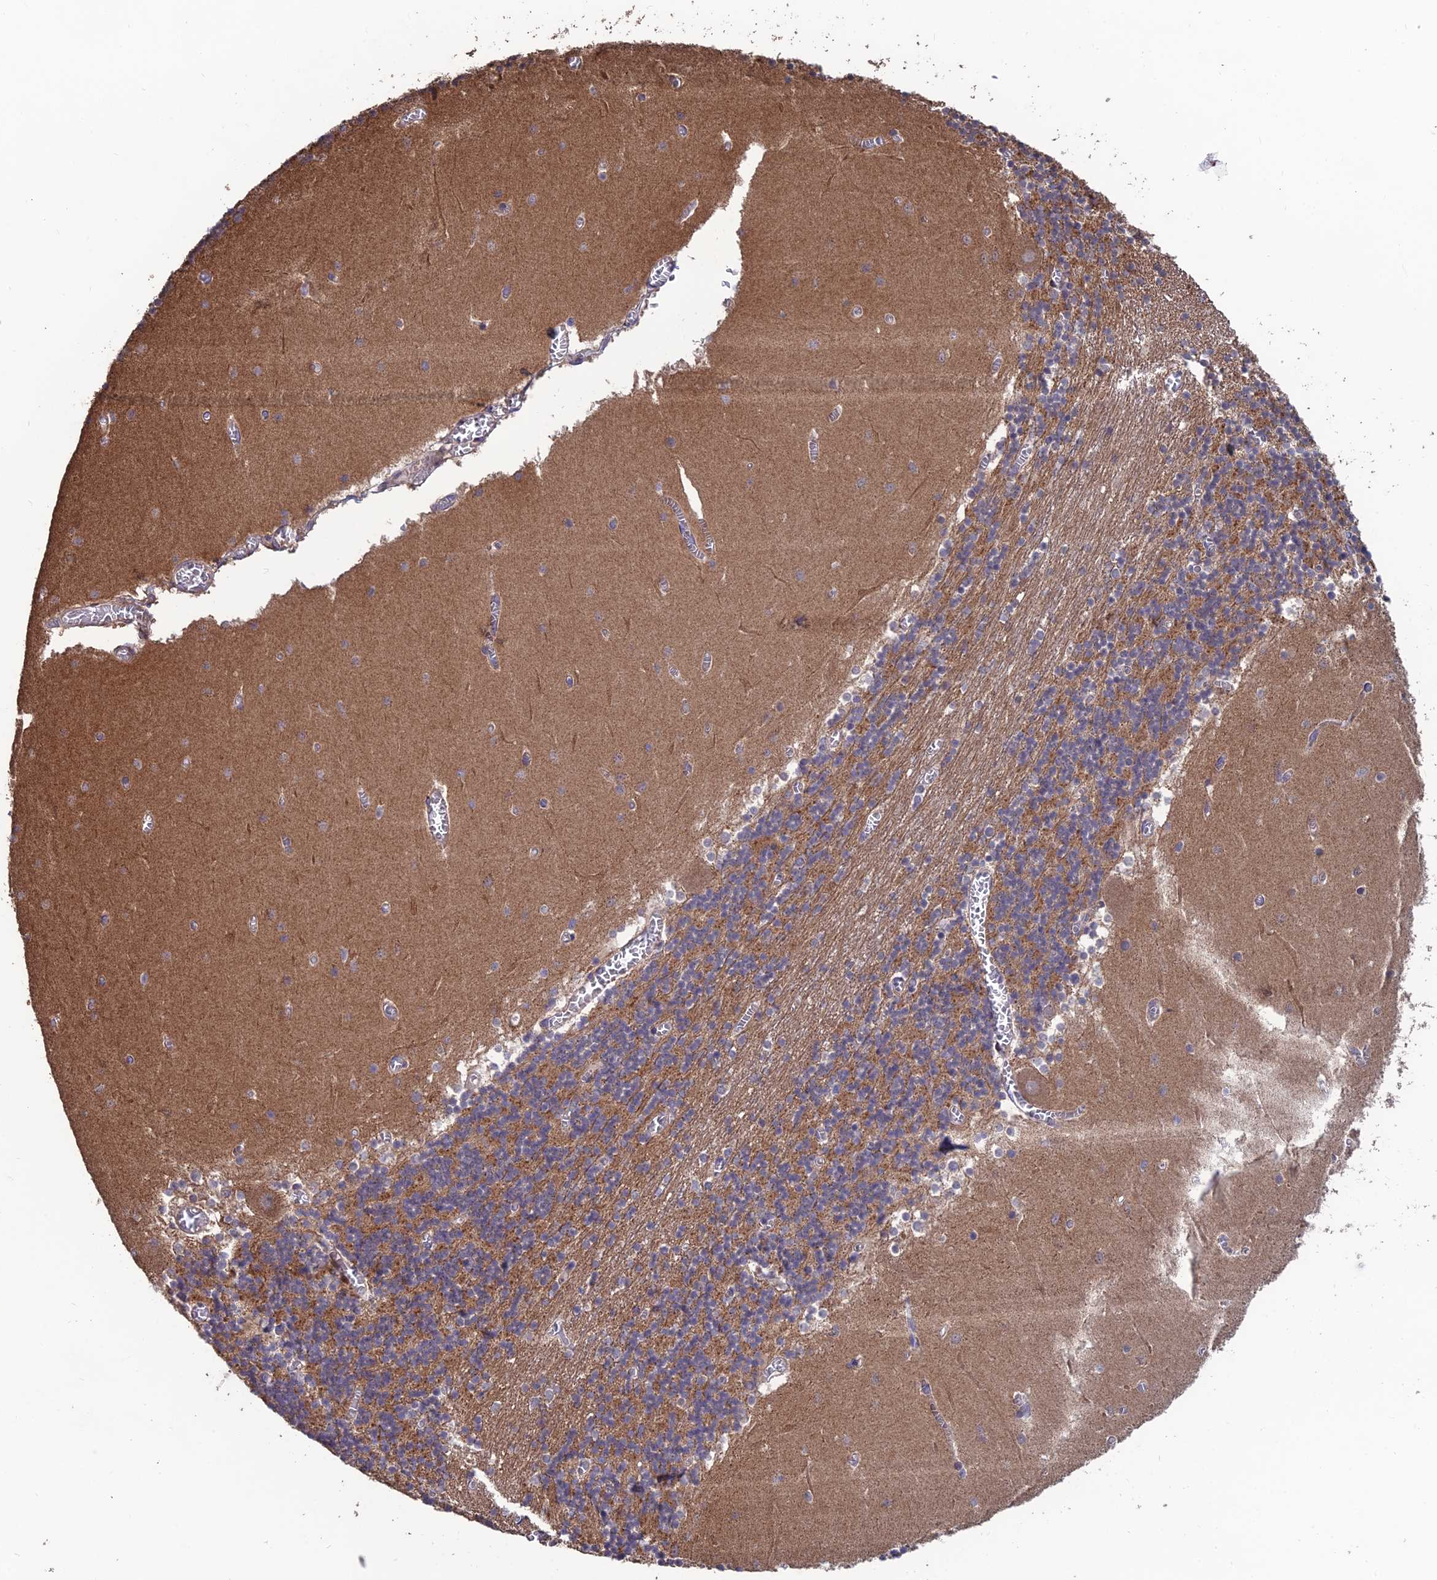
{"staining": {"intensity": "strong", "quantity": "25%-75%", "location": "cytoplasmic/membranous"}, "tissue": "cerebellum", "cell_type": "Cells in granular layer", "image_type": "normal", "snomed": [{"axis": "morphology", "description": "Normal tissue, NOS"}, {"axis": "topography", "description": "Cerebellum"}], "caption": "Cerebellum stained with immunohistochemistry demonstrates strong cytoplasmic/membranous positivity in about 25%-75% of cells in granular layer. (brown staining indicates protein expression, while blue staining denotes nuclei).", "gene": "SHISA5", "patient": {"sex": "female", "age": 28}}